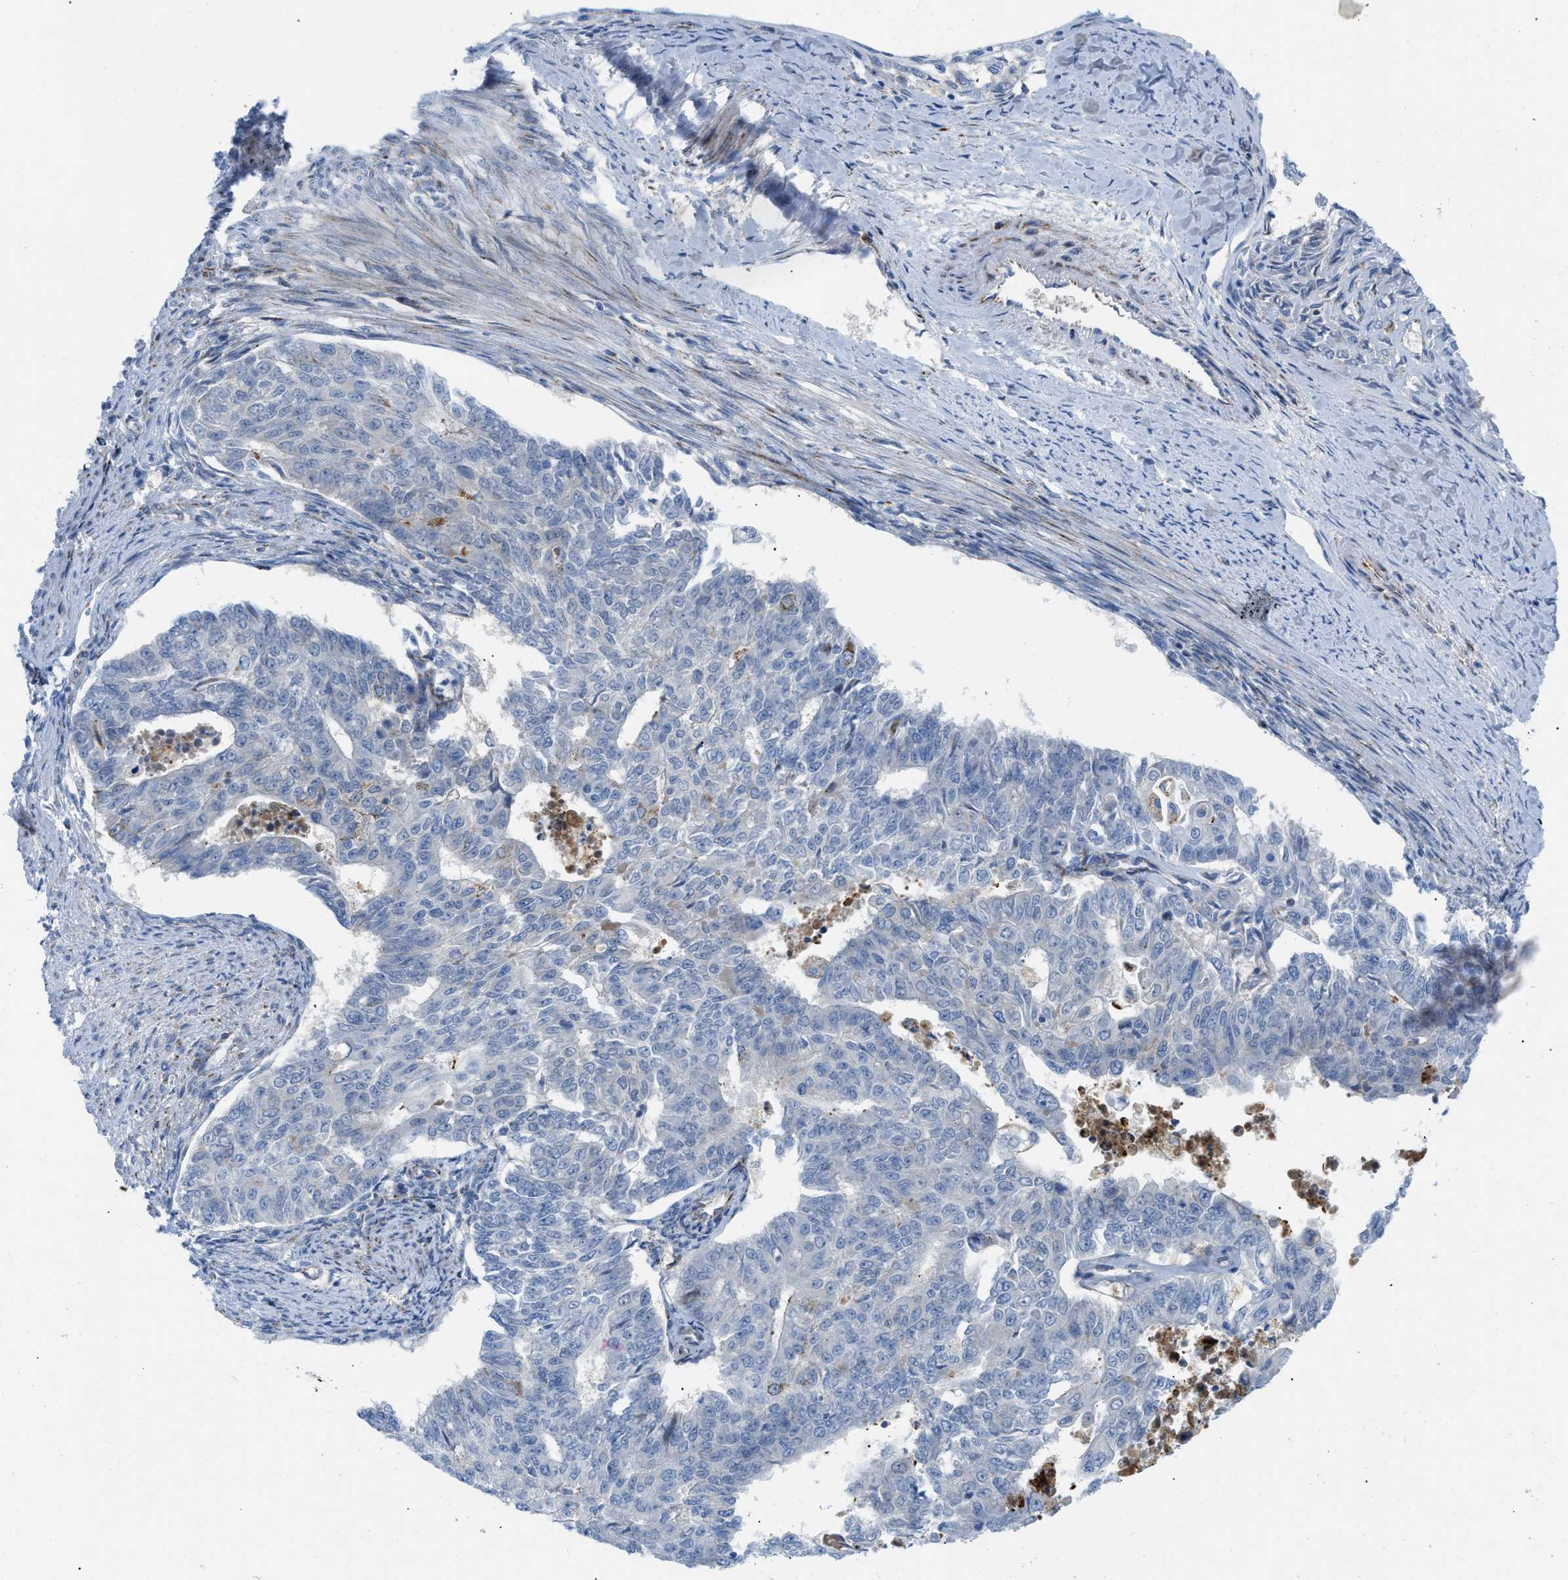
{"staining": {"intensity": "negative", "quantity": "none", "location": "none"}, "tissue": "endometrial cancer", "cell_type": "Tumor cells", "image_type": "cancer", "snomed": [{"axis": "morphology", "description": "Adenocarcinoma, NOS"}, {"axis": "topography", "description": "Endometrium"}], "caption": "Endometrial cancer (adenocarcinoma) was stained to show a protein in brown. There is no significant expression in tumor cells.", "gene": "RBBP9", "patient": {"sex": "female", "age": 32}}